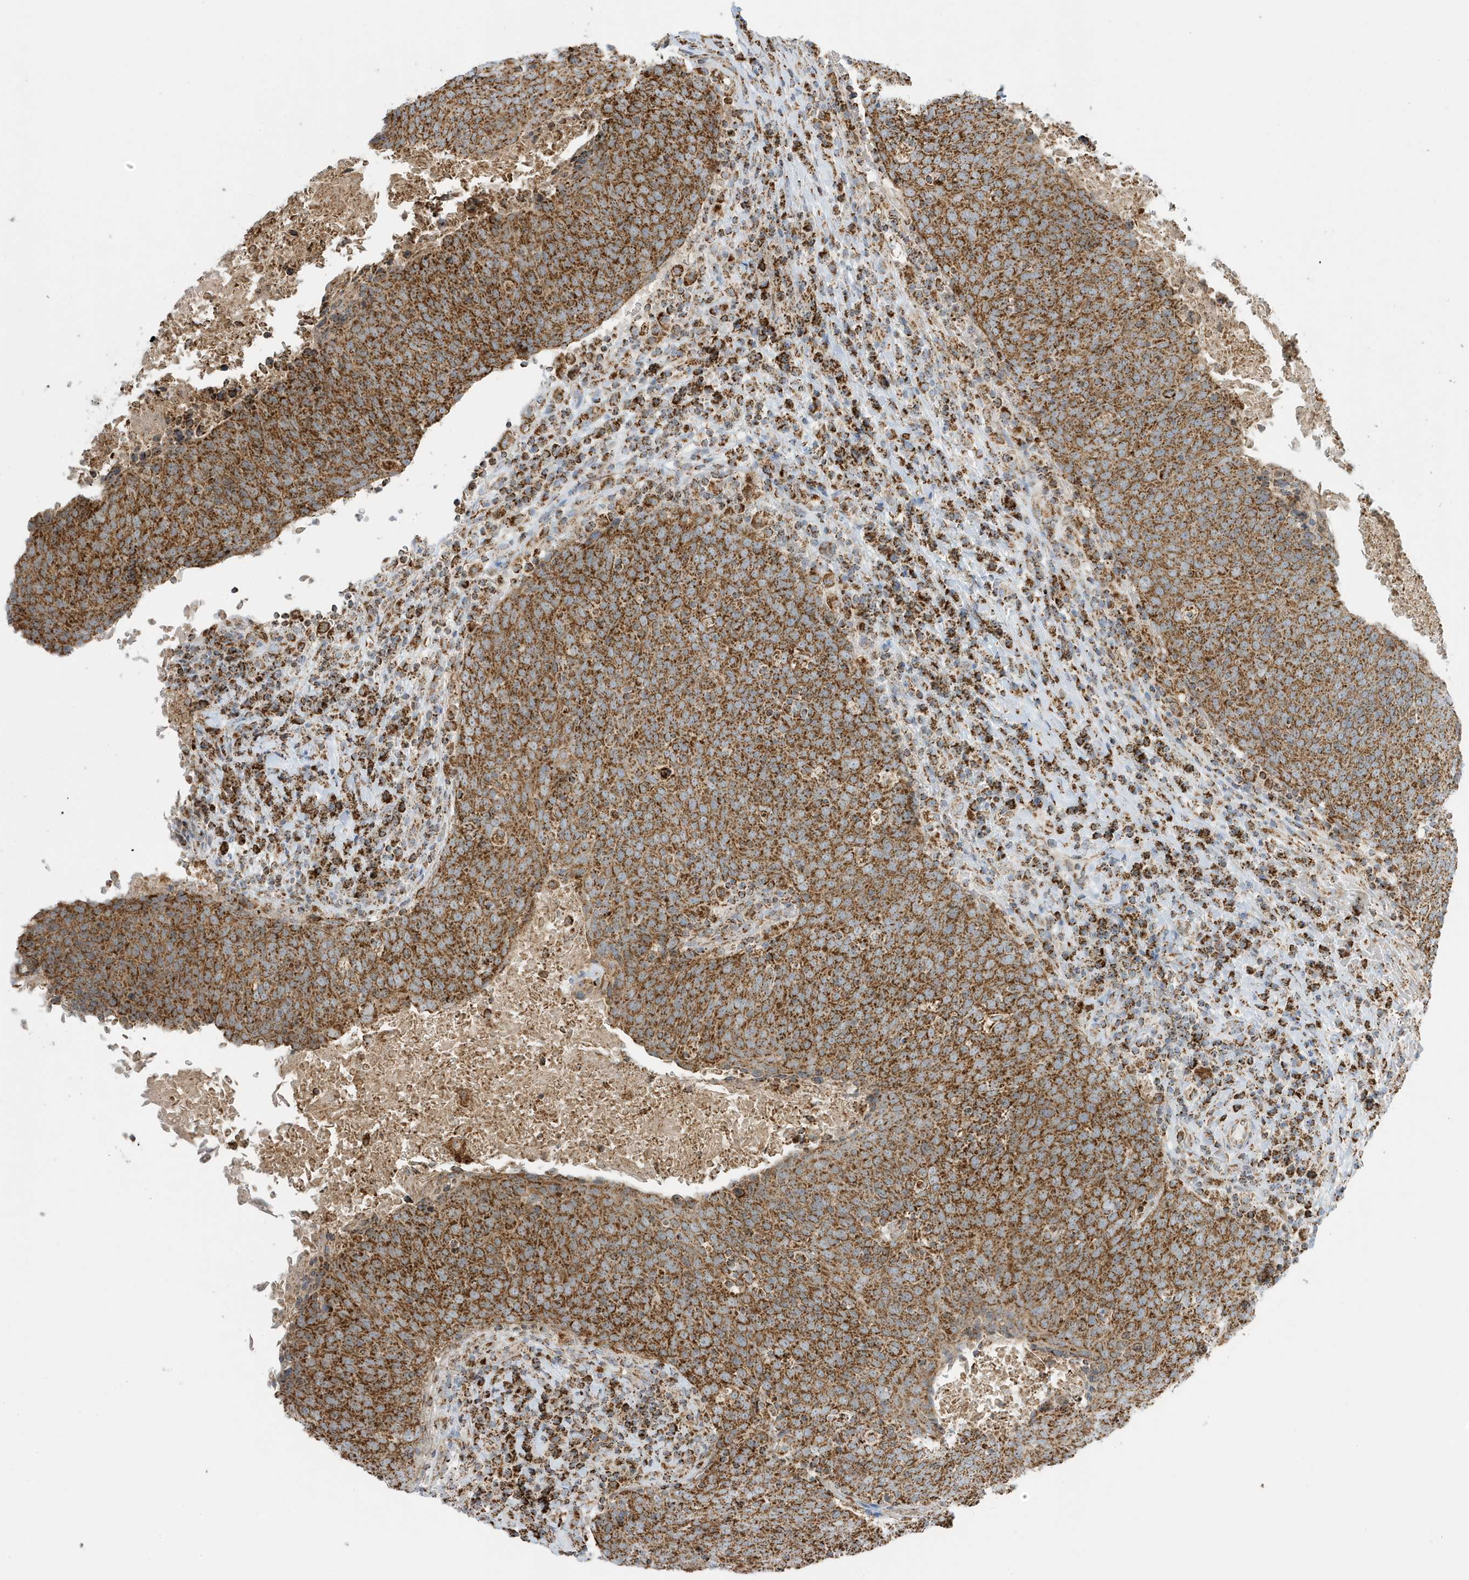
{"staining": {"intensity": "strong", "quantity": ">75%", "location": "cytoplasmic/membranous"}, "tissue": "head and neck cancer", "cell_type": "Tumor cells", "image_type": "cancer", "snomed": [{"axis": "morphology", "description": "Squamous cell carcinoma, NOS"}, {"axis": "morphology", "description": "Squamous cell carcinoma, metastatic, NOS"}, {"axis": "topography", "description": "Lymph node"}, {"axis": "topography", "description": "Head-Neck"}], "caption": "Head and neck cancer stained for a protein (brown) demonstrates strong cytoplasmic/membranous positive staining in approximately >75% of tumor cells.", "gene": "ATP5ME", "patient": {"sex": "male", "age": 62}}